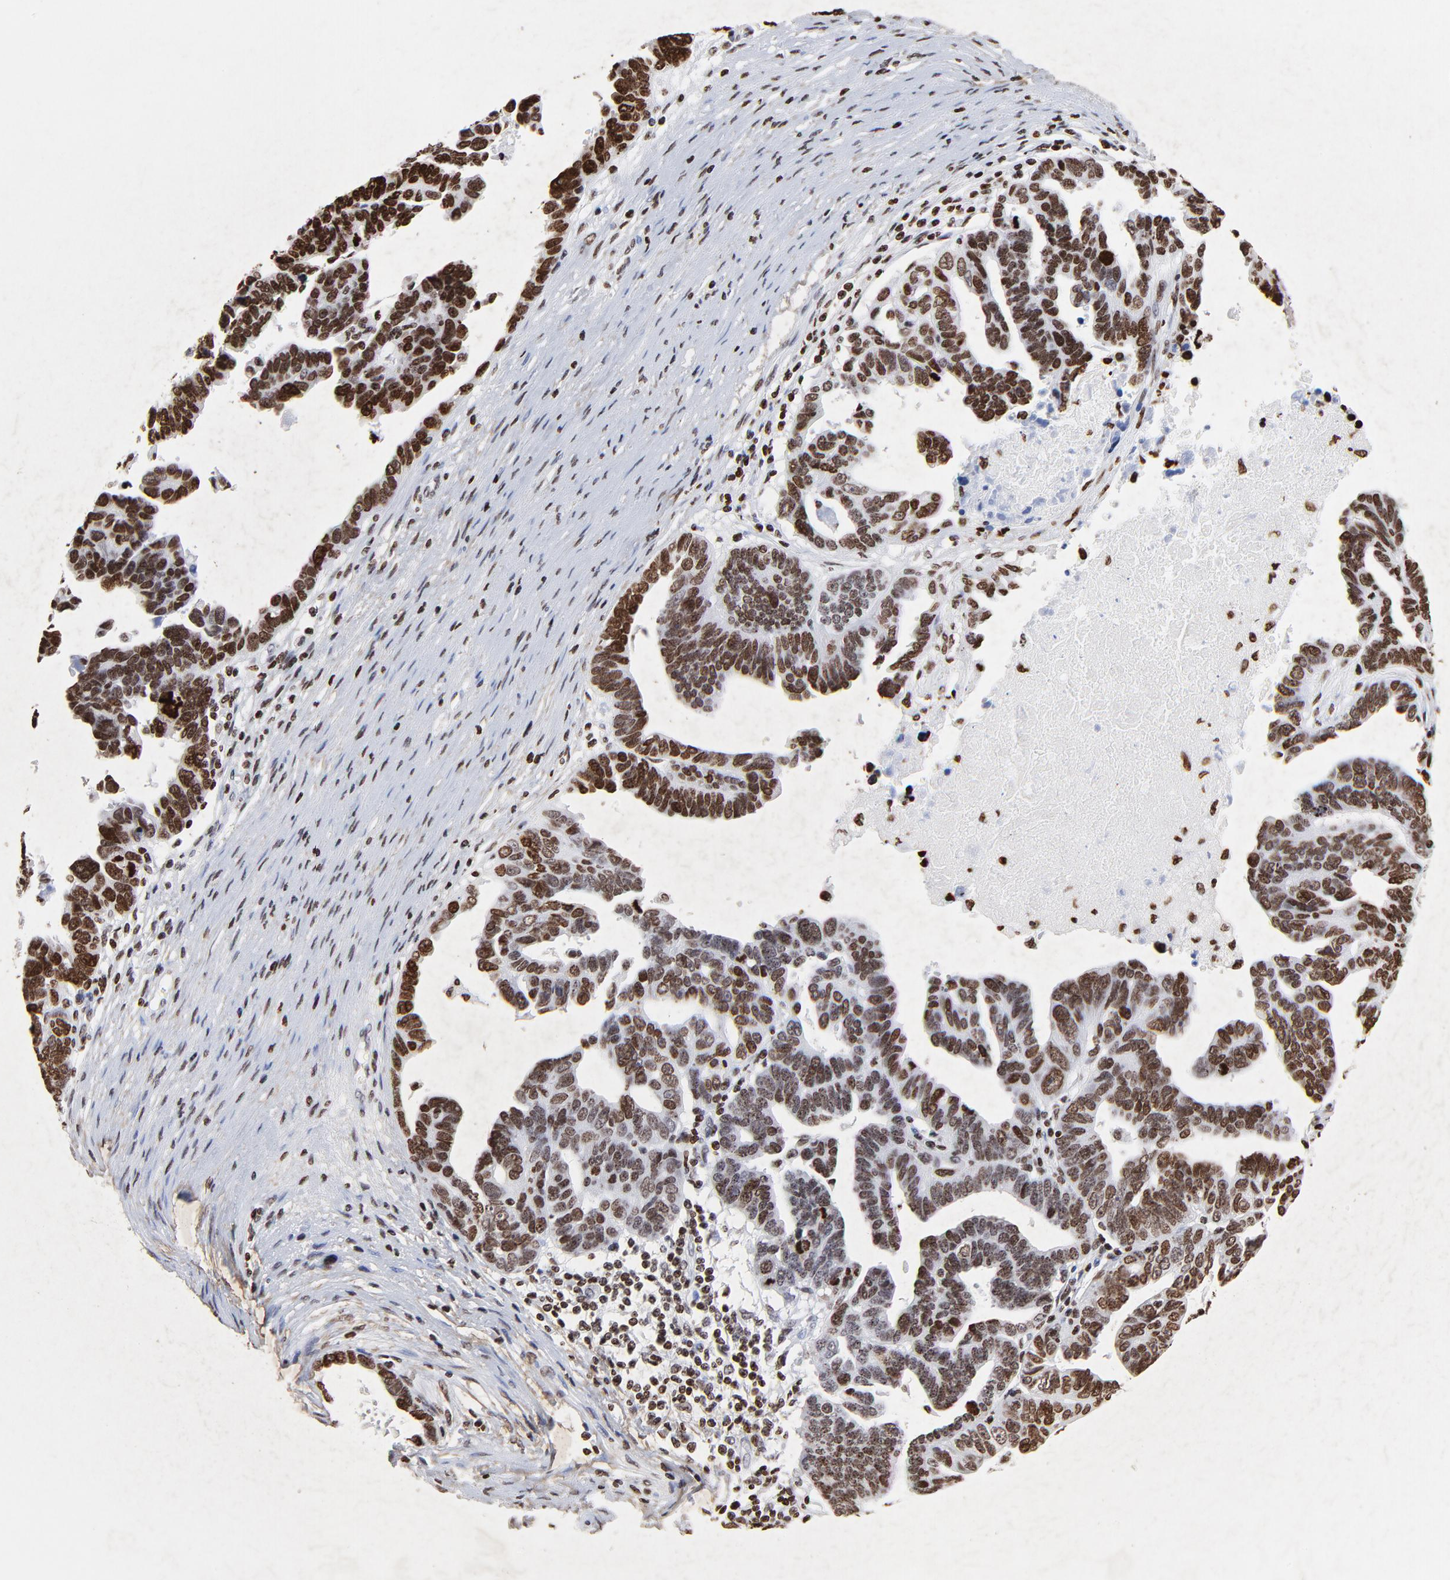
{"staining": {"intensity": "strong", "quantity": ">75%", "location": "nuclear"}, "tissue": "ovarian cancer", "cell_type": "Tumor cells", "image_type": "cancer", "snomed": [{"axis": "morphology", "description": "Carcinoma, endometroid"}, {"axis": "morphology", "description": "Cystadenocarcinoma, serous, NOS"}, {"axis": "topography", "description": "Ovary"}], "caption": "The photomicrograph exhibits immunohistochemical staining of ovarian cancer (endometroid carcinoma). There is strong nuclear expression is identified in approximately >75% of tumor cells.", "gene": "FBH1", "patient": {"sex": "female", "age": 45}}